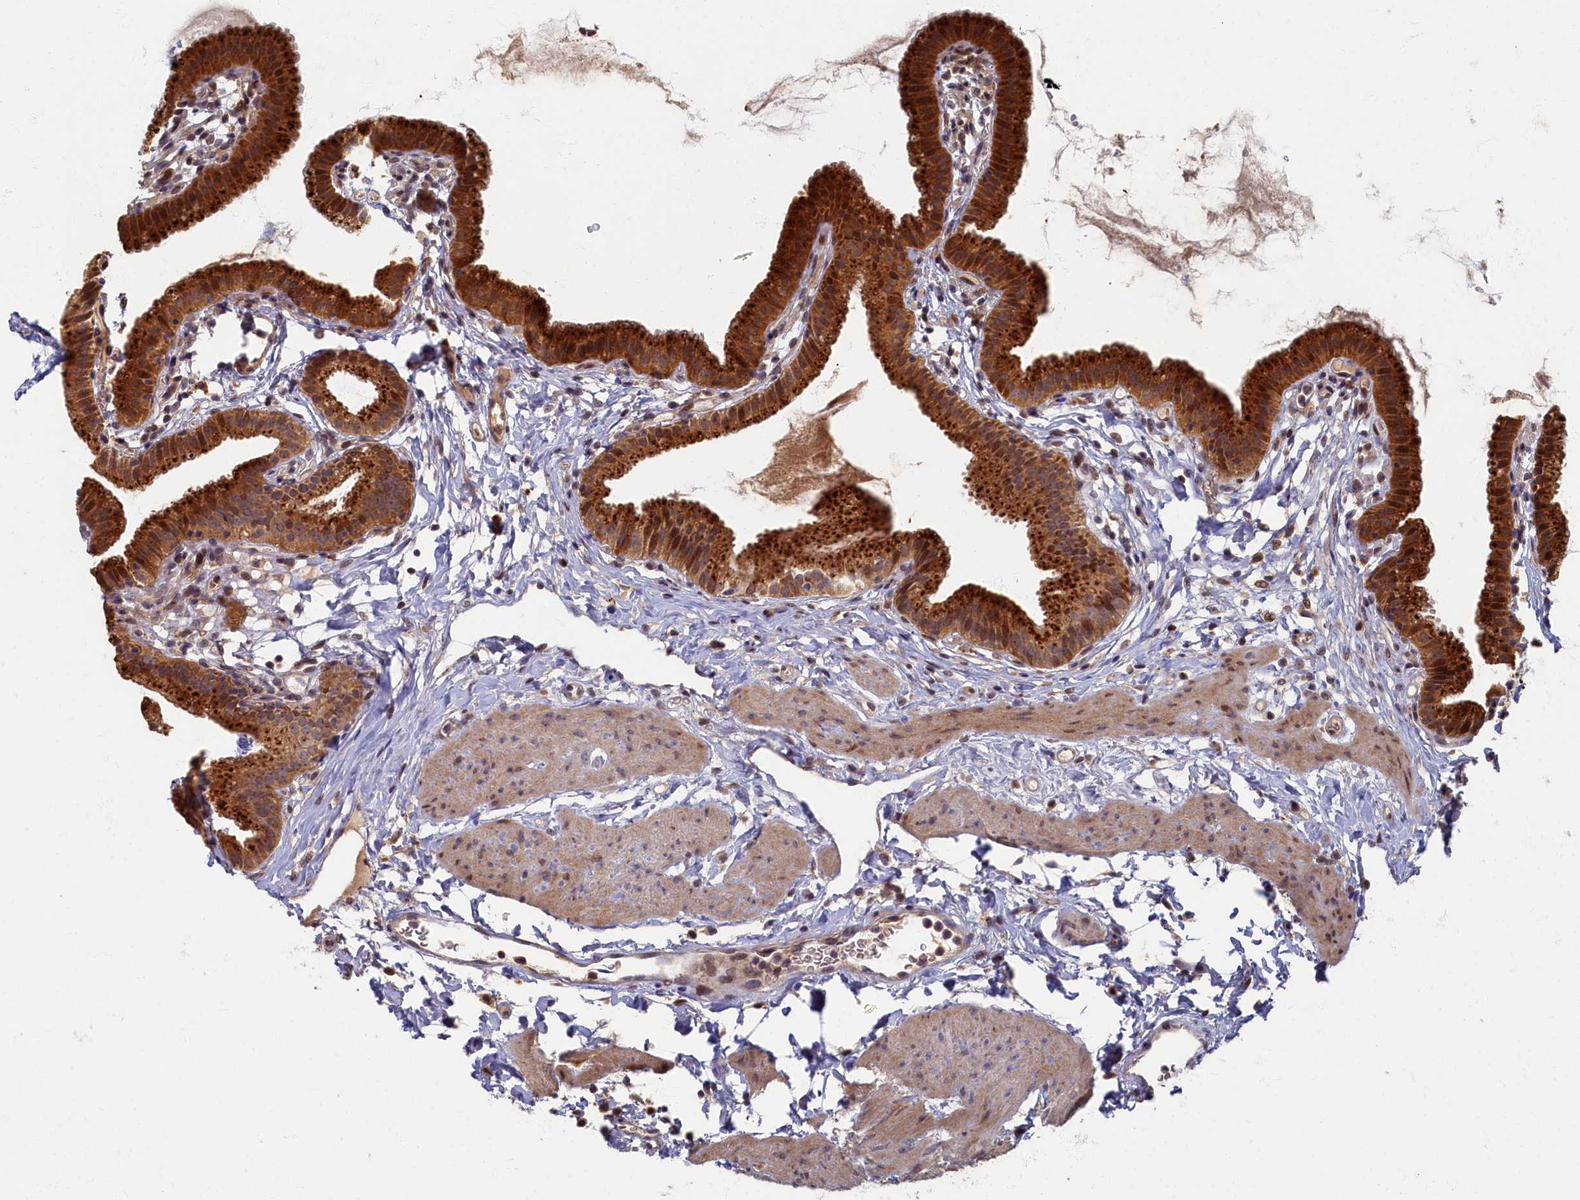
{"staining": {"intensity": "strong", "quantity": "25%-75%", "location": "cytoplasmic/membranous,nuclear"}, "tissue": "gallbladder", "cell_type": "Glandular cells", "image_type": "normal", "snomed": [{"axis": "morphology", "description": "Normal tissue, NOS"}, {"axis": "topography", "description": "Gallbladder"}], "caption": "Glandular cells exhibit high levels of strong cytoplasmic/membranous,nuclear staining in approximately 25%-75% of cells in benign human gallbladder.", "gene": "HUNK", "patient": {"sex": "female", "age": 46}}